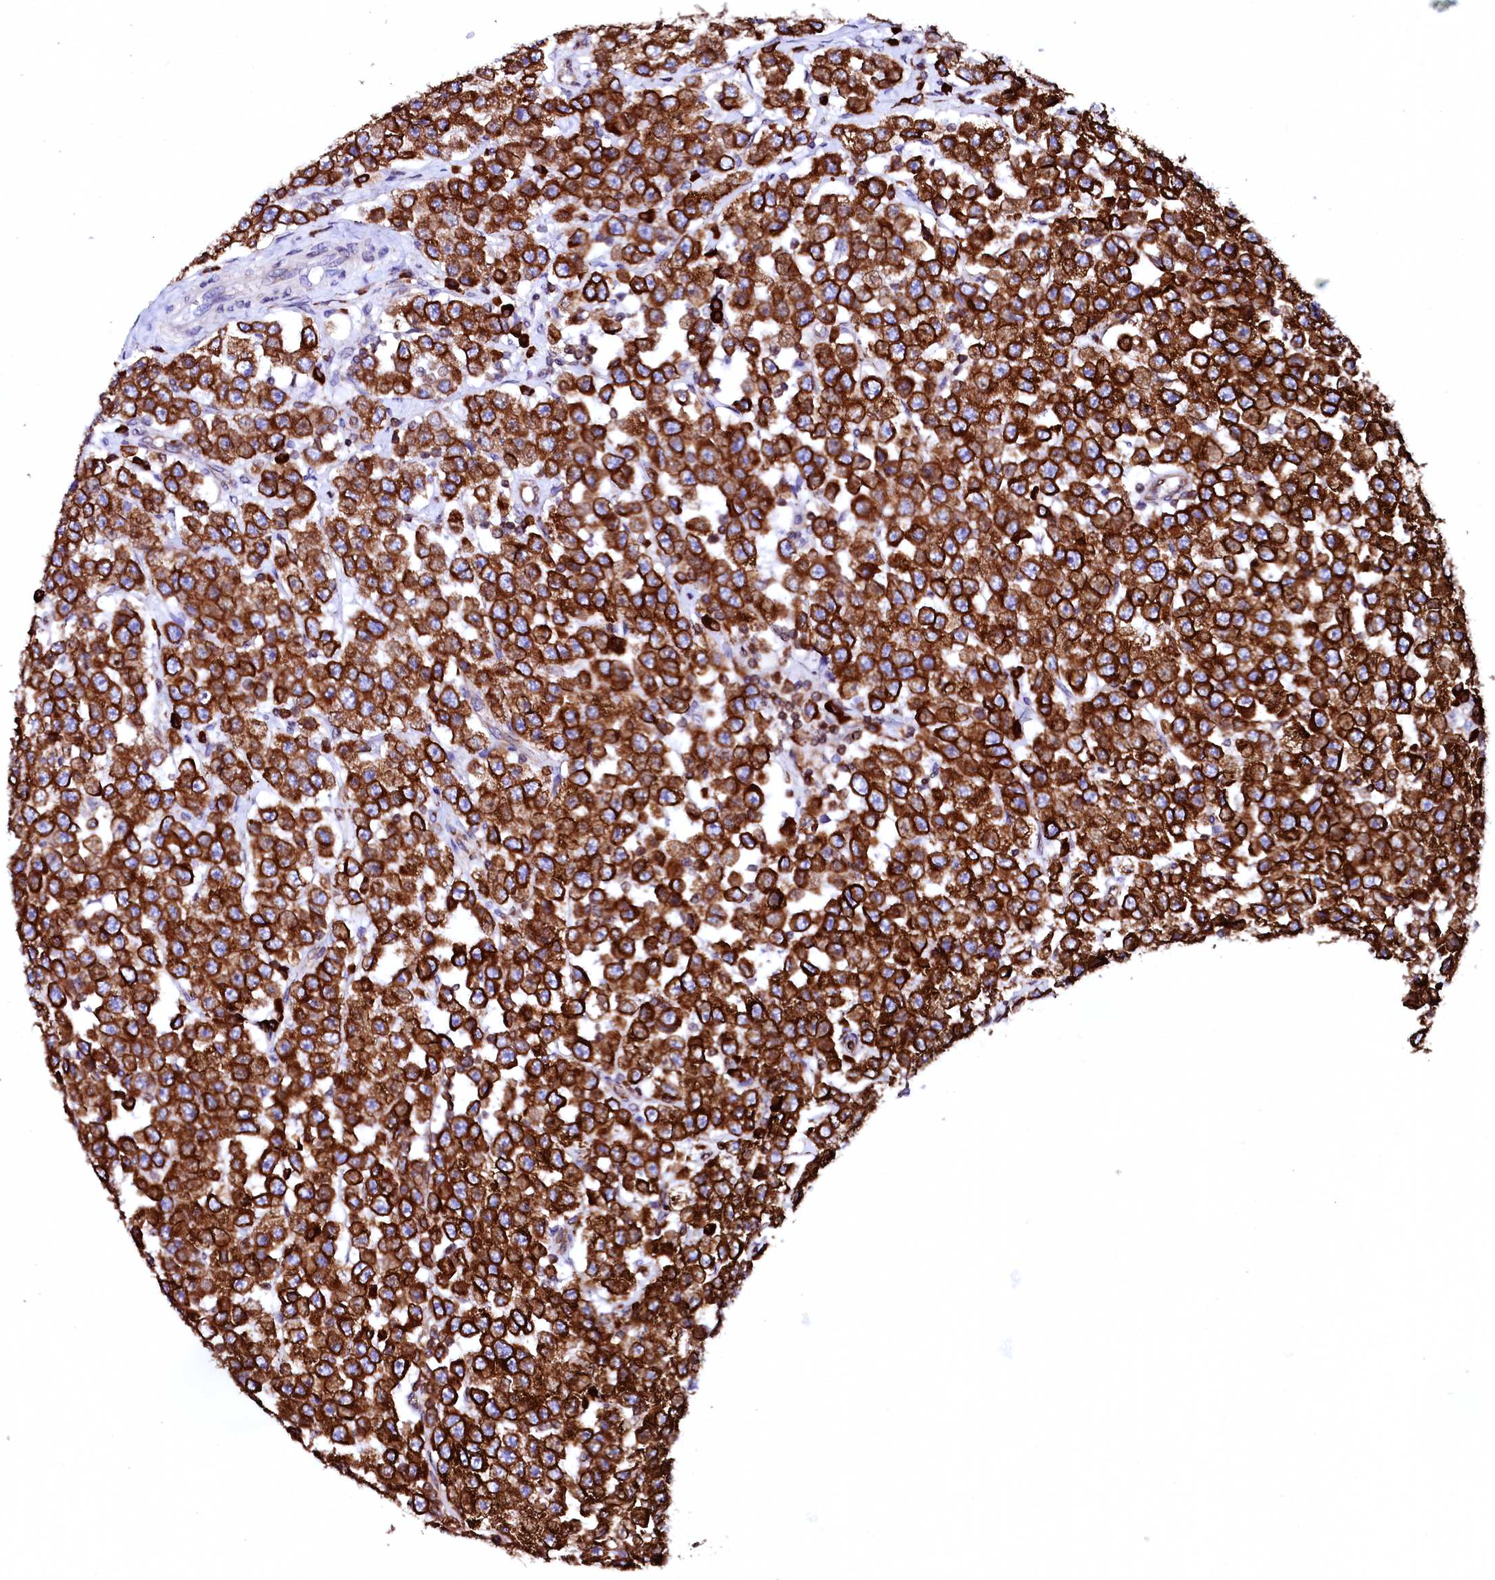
{"staining": {"intensity": "strong", "quantity": ">75%", "location": "cytoplasmic/membranous"}, "tissue": "testis cancer", "cell_type": "Tumor cells", "image_type": "cancer", "snomed": [{"axis": "morphology", "description": "Seminoma, NOS"}, {"axis": "topography", "description": "Testis"}], "caption": "IHC photomicrograph of human testis cancer stained for a protein (brown), which exhibits high levels of strong cytoplasmic/membranous positivity in approximately >75% of tumor cells.", "gene": "DERL1", "patient": {"sex": "male", "age": 28}}